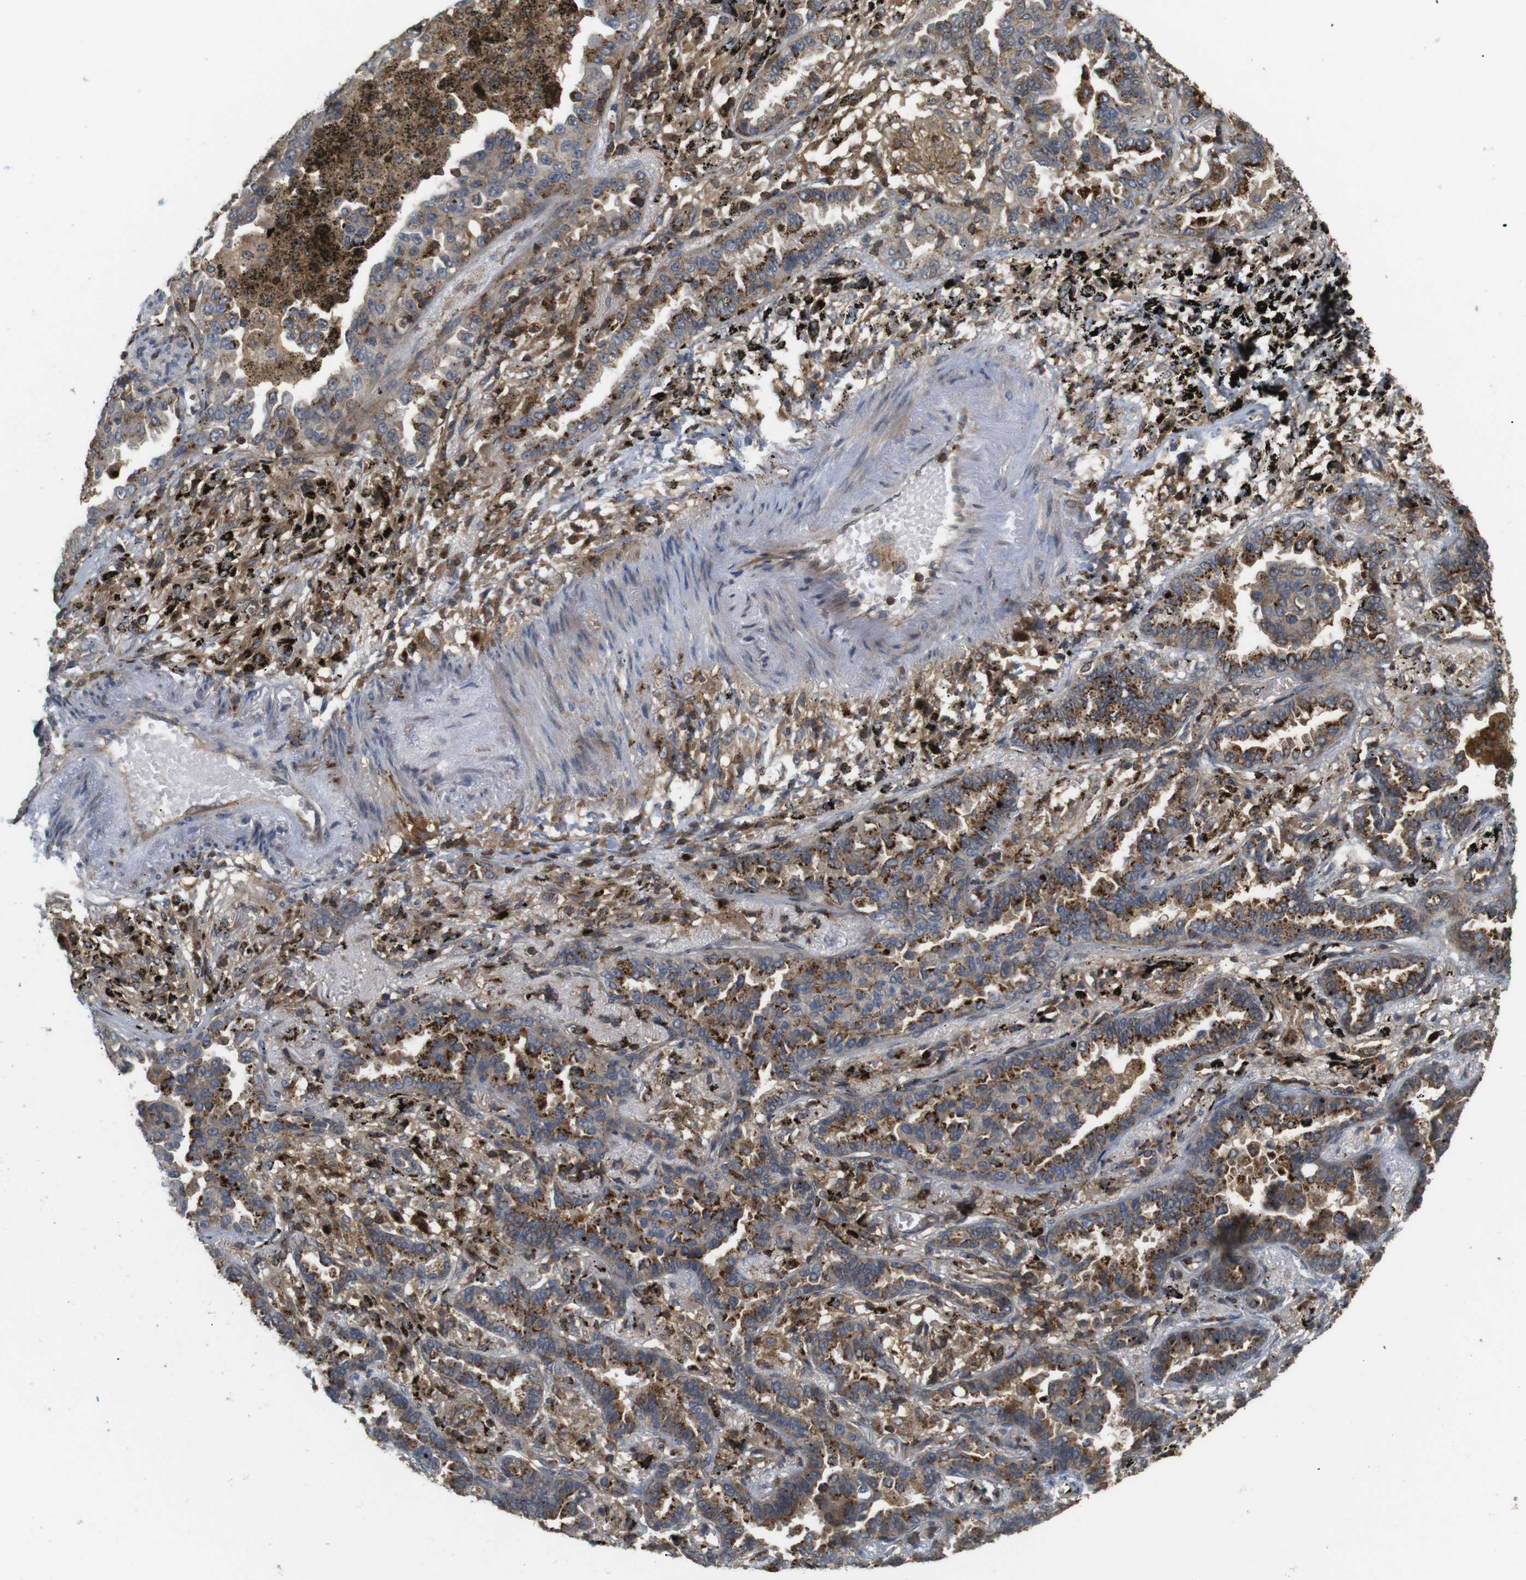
{"staining": {"intensity": "strong", "quantity": ">75%", "location": "cytoplasmic/membranous"}, "tissue": "lung cancer", "cell_type": "Tumor cells", "image_type": "cancer", "snomed": [{"axis": "morphology", "description": "Normal tissue, NOS"}, {"axis": "morphology", "description": "Adenocarcinoma, NOS"}, {"axis": "topography", "description": "Lung"}], "caption": "Immunohistochemistry of human lung cancer (adenocarcinoma) displays high levels of strong cytoplasmic/membranous expression in about >75% of tumor cells.", "gene": "KSR1", "patient": {"sex": "male", "age": 59}}